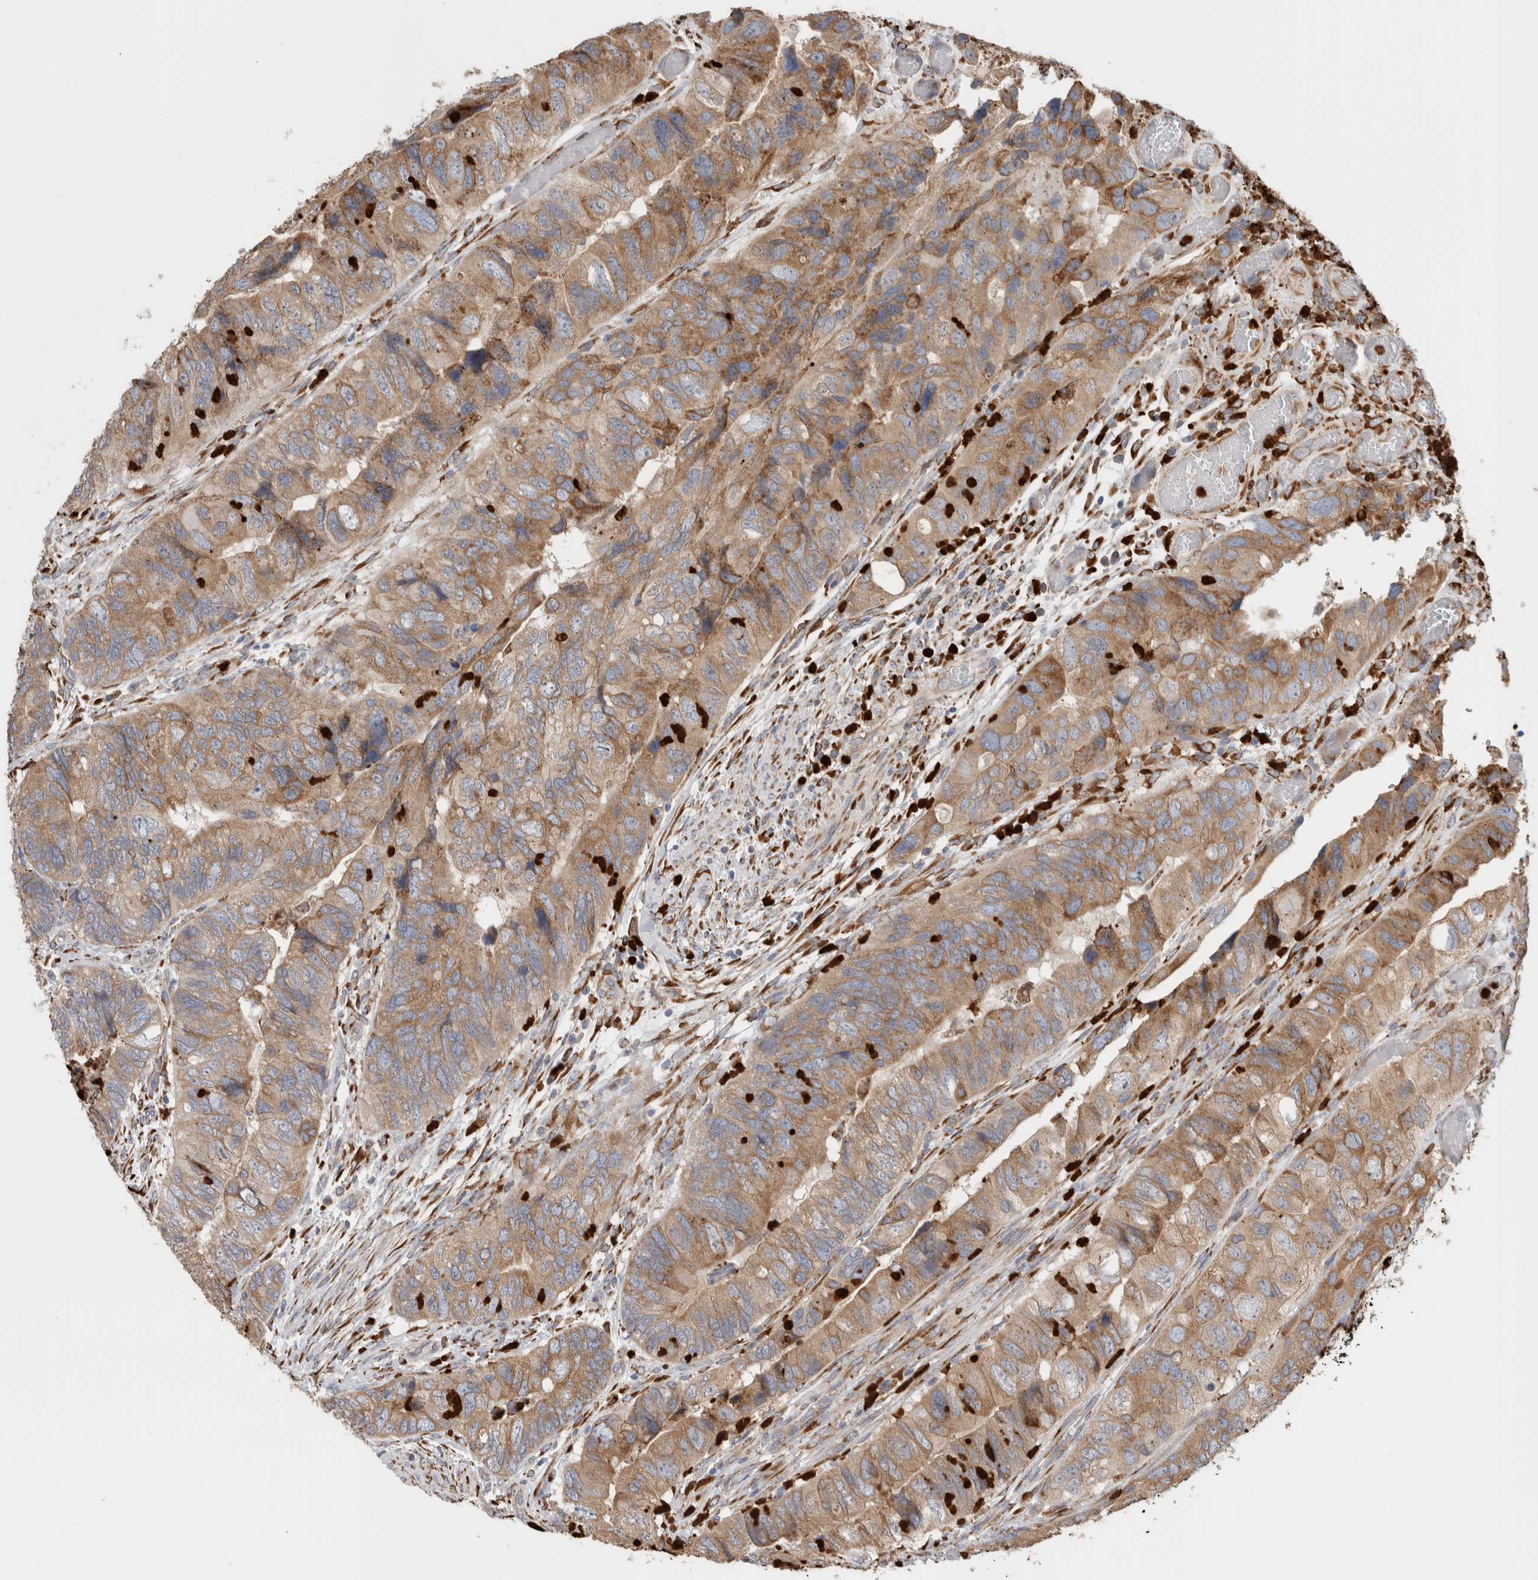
{"staining": {"intensity": "moderate", "quantity": ">75%", "location": "cytoplasmic/membranous"}, "tissue": "colorectal cancer", "cell_type": "Tumor cells", "image_type": "cancer", "snomed": [{"axis": "morphology", "description": "Adenocarcinoma, NOS"}, {"axis": "topography", "description": "Rectum"}], "caption": "Protein expression analysis of colorectal cancer reveals moderate cytoplasmic/membranous positivity in about >75% of tumor cells.", "gene": "P4HA1", "patient": {"sex": "male", "age": 63}}